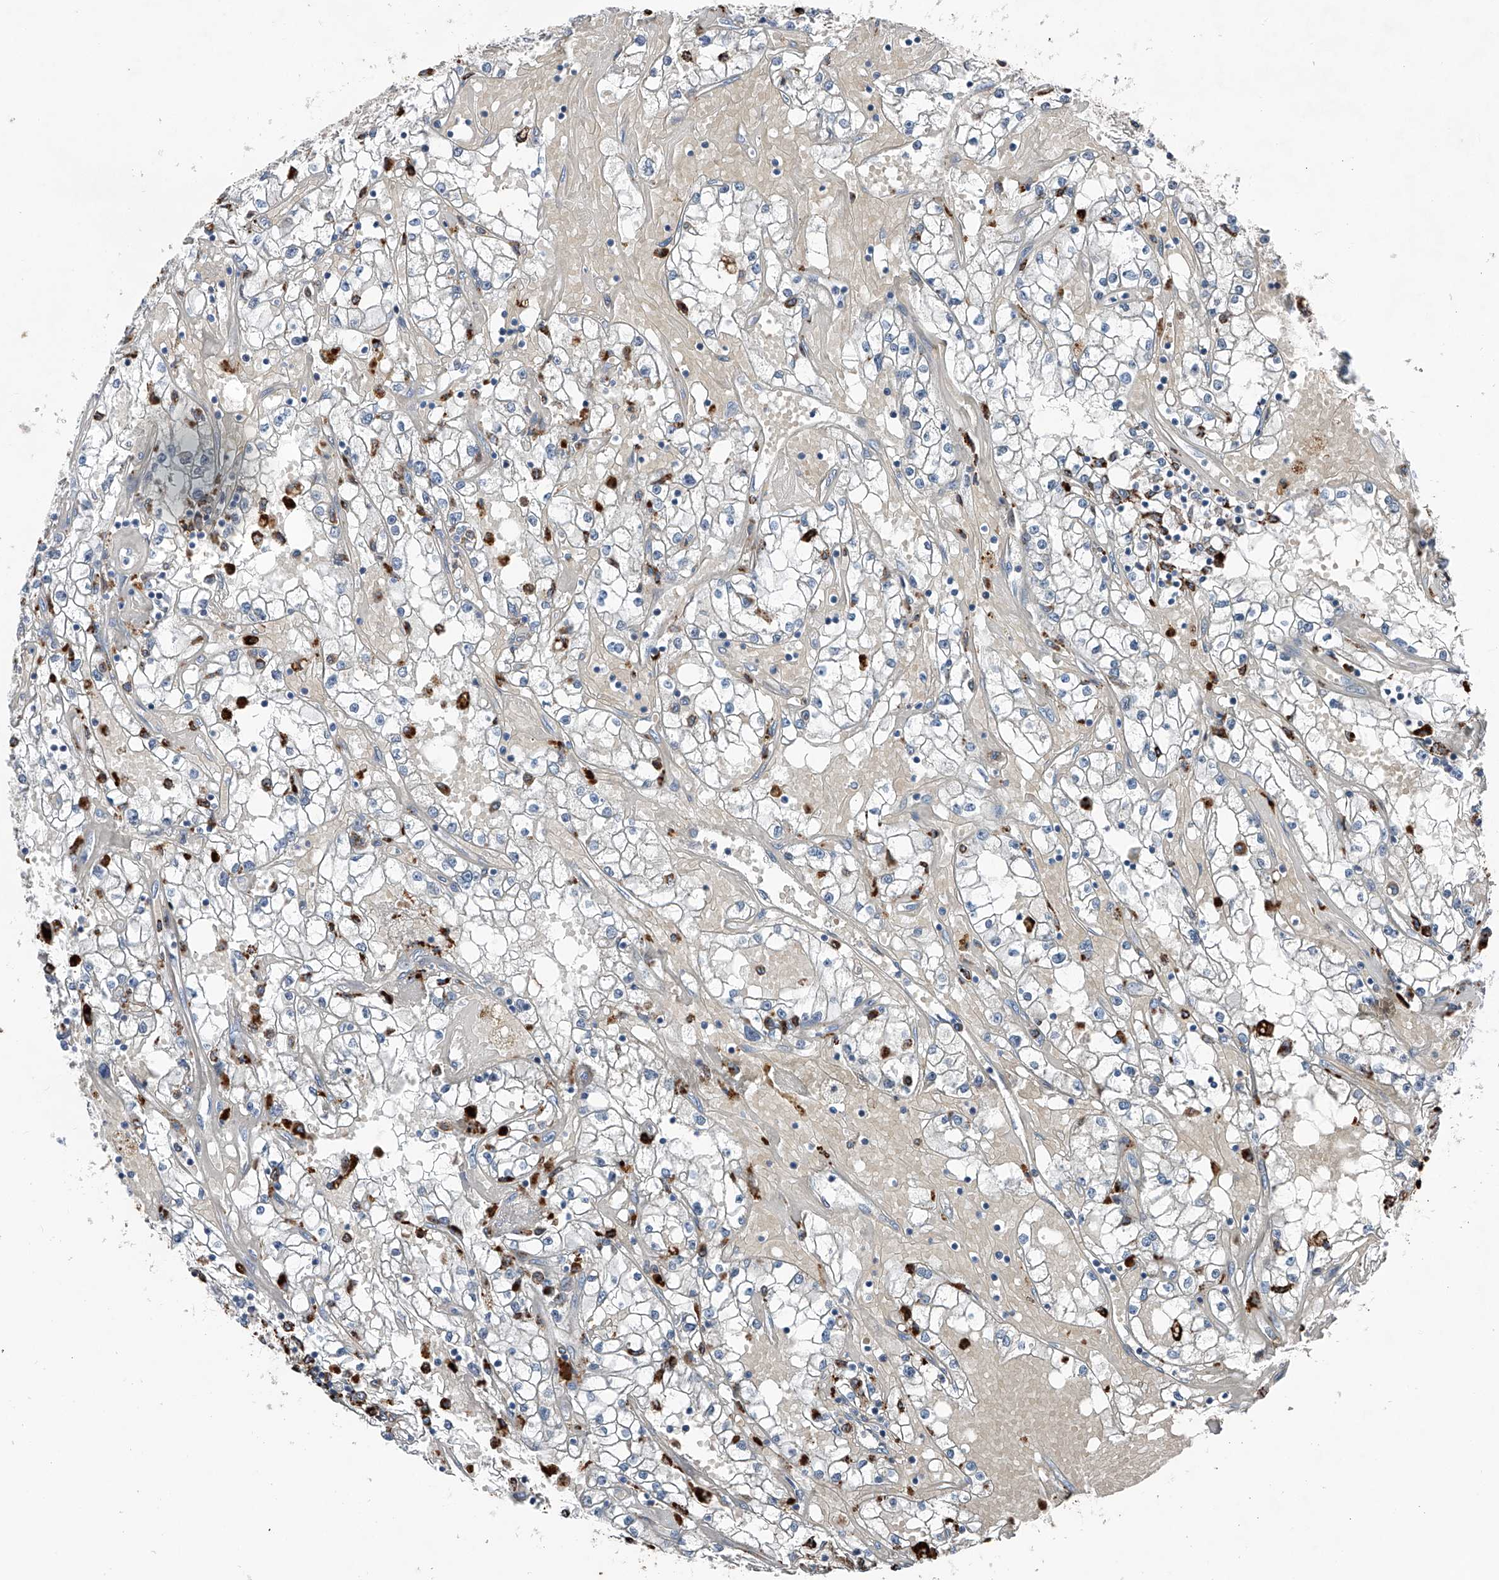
{"staining": {"intensity": "negative", "quantity": "none", "location": "none"}, "tissue": "renal cancer", "cell_type": "Tumor cells", "image_type": "cancer", "snomed": [{"axis": "morphology", "description": "Adenocarcinoma, NOS"}, {"axis": "topography", "description": "Kidney"}], "caption": "Immunohistochemistry (IHC) of renal cancer exhibits no positivity in tumor cells.", "gene": "ZNF772", "patient": {"sex": "male", "age": 56}}